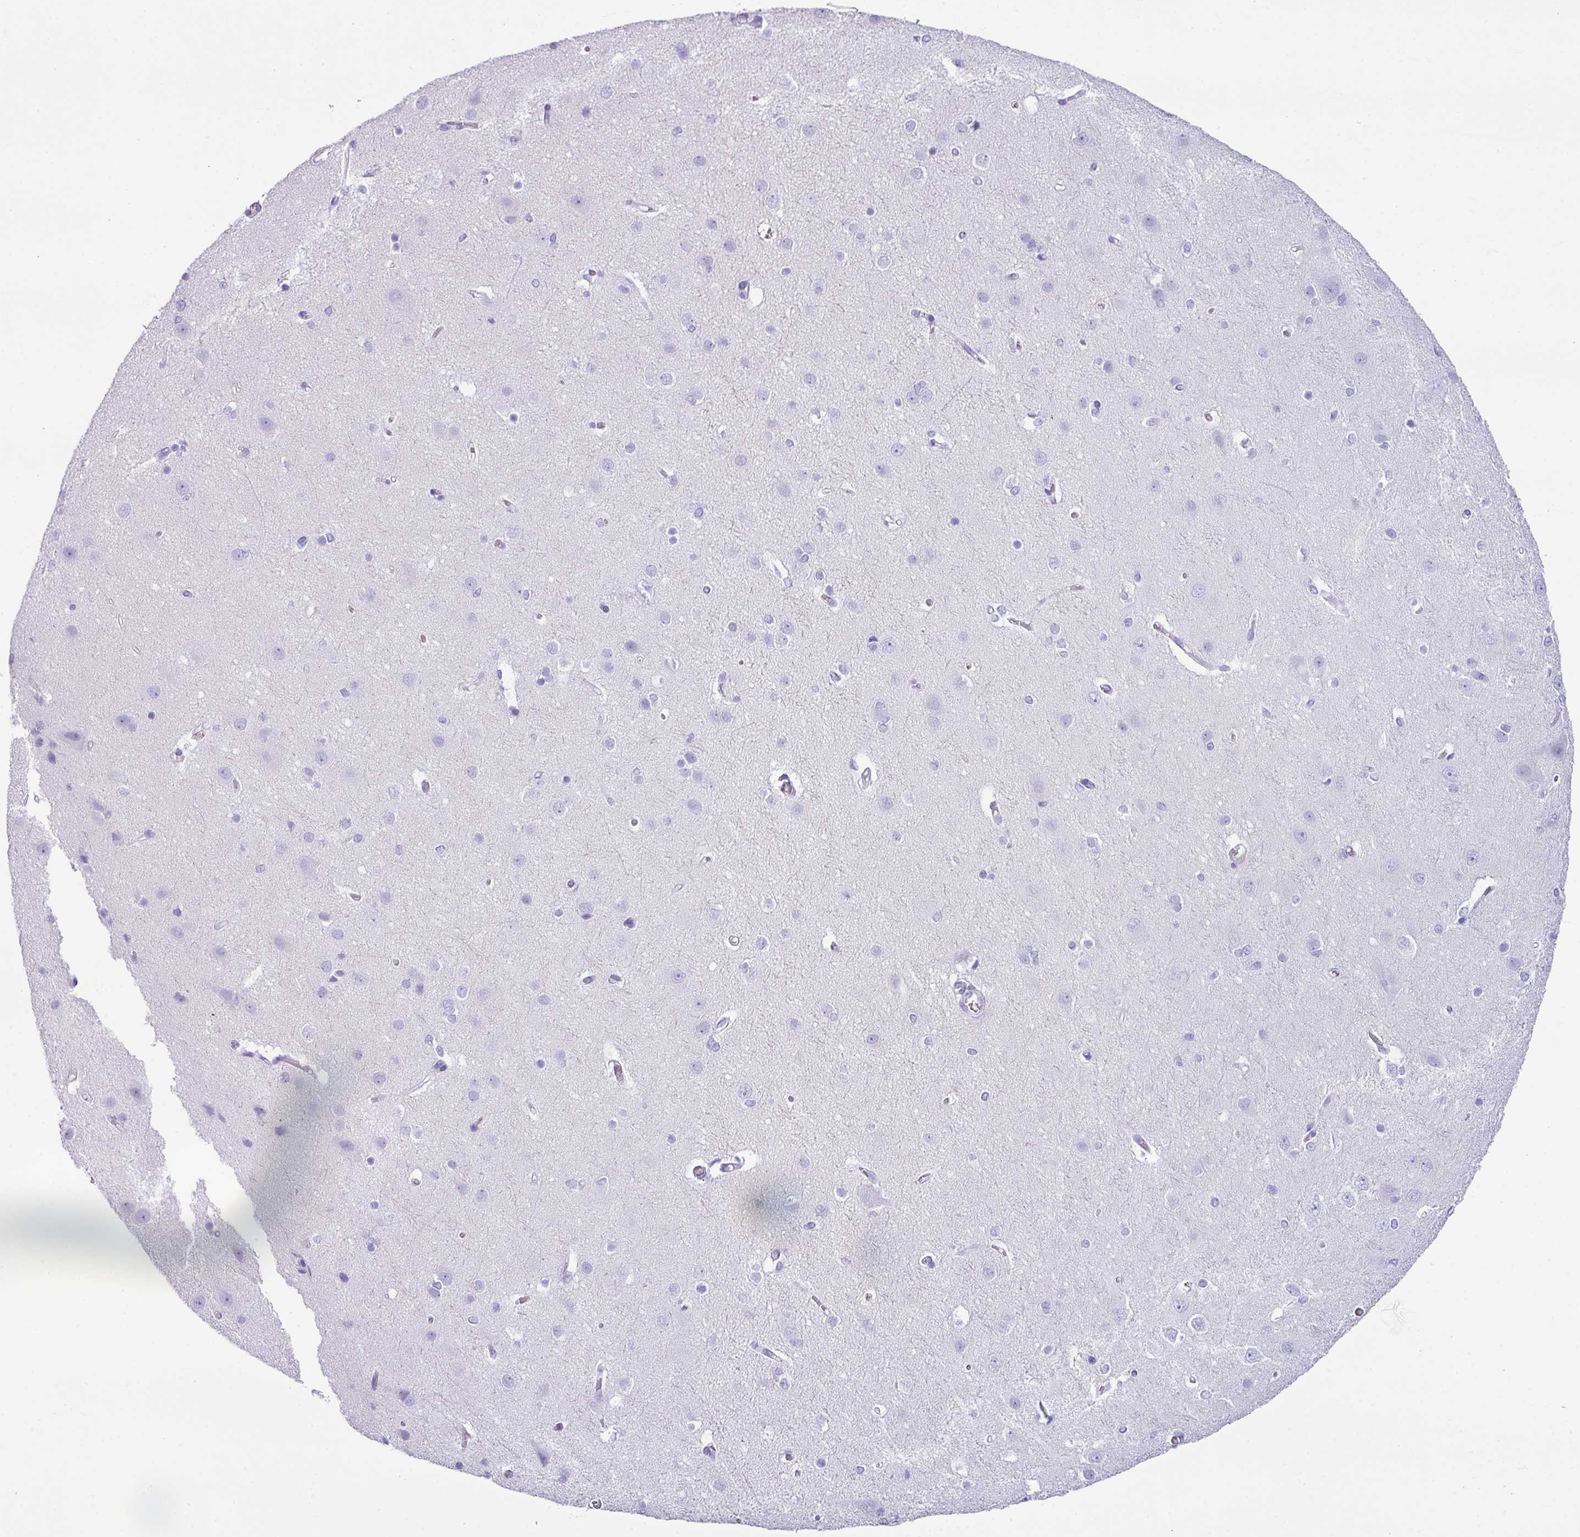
{"staining": {"intensity": "negative", "quantity": "none", "location": "none"}, "tissue": "cerebral cortex", "cell_type": "Endothelial cells", "image_type": "normal", "snomed": [{"axis": "morphology", "description": "Normal tissue, NOS"}, {"axis": "topography", "description": "Cerebral cortex"}], "caption": "This is an immunohistochemistry micrograph of benign cerebral cortex. There is no staining in endothelial cells.", "gene": "ZNF568", "patient": {"sex": "male", "age": 37}}